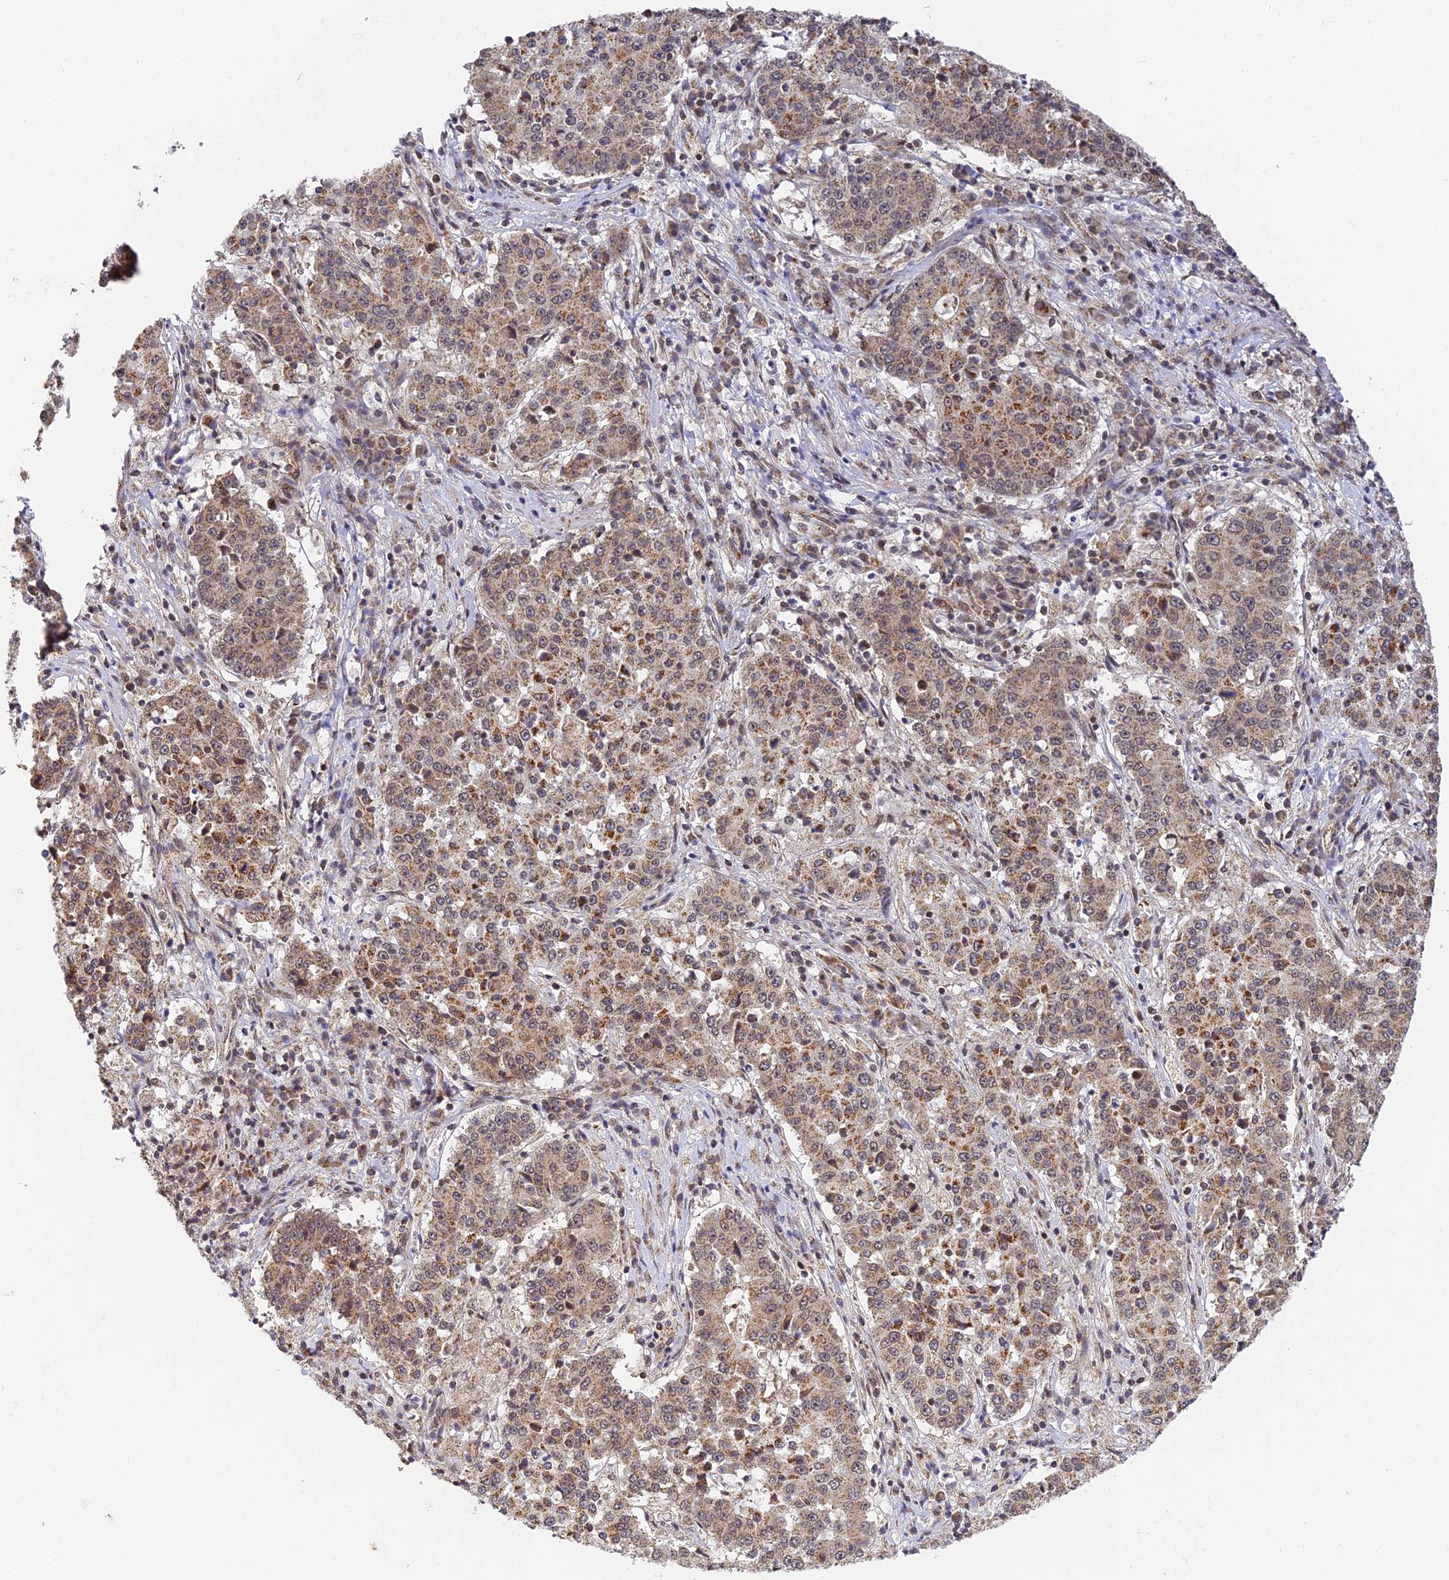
{"staining": {"intensity": "moderate", "quantity": ">75%", "location": "cytoplasmic/membranous,nuclear"}, "tissue": "stomach cancer", "cell_type": "Tumor cells", "image_type": "cancer", "snomed": [{"axis": "morphology", "description": "Adenocarcinoma, NOS"}, {"axis": "topography", "description": "Stomach"}], "caption": "An image showing moderate cytoplasmic/membranous and nuclear expression in approximately >75% of tumor cells in stomach adenocarcinoma, as visualized by brown immunohistochemical staining.", "gene": "DNAAF10", "patient": {"sex": "male", "age": 59}}